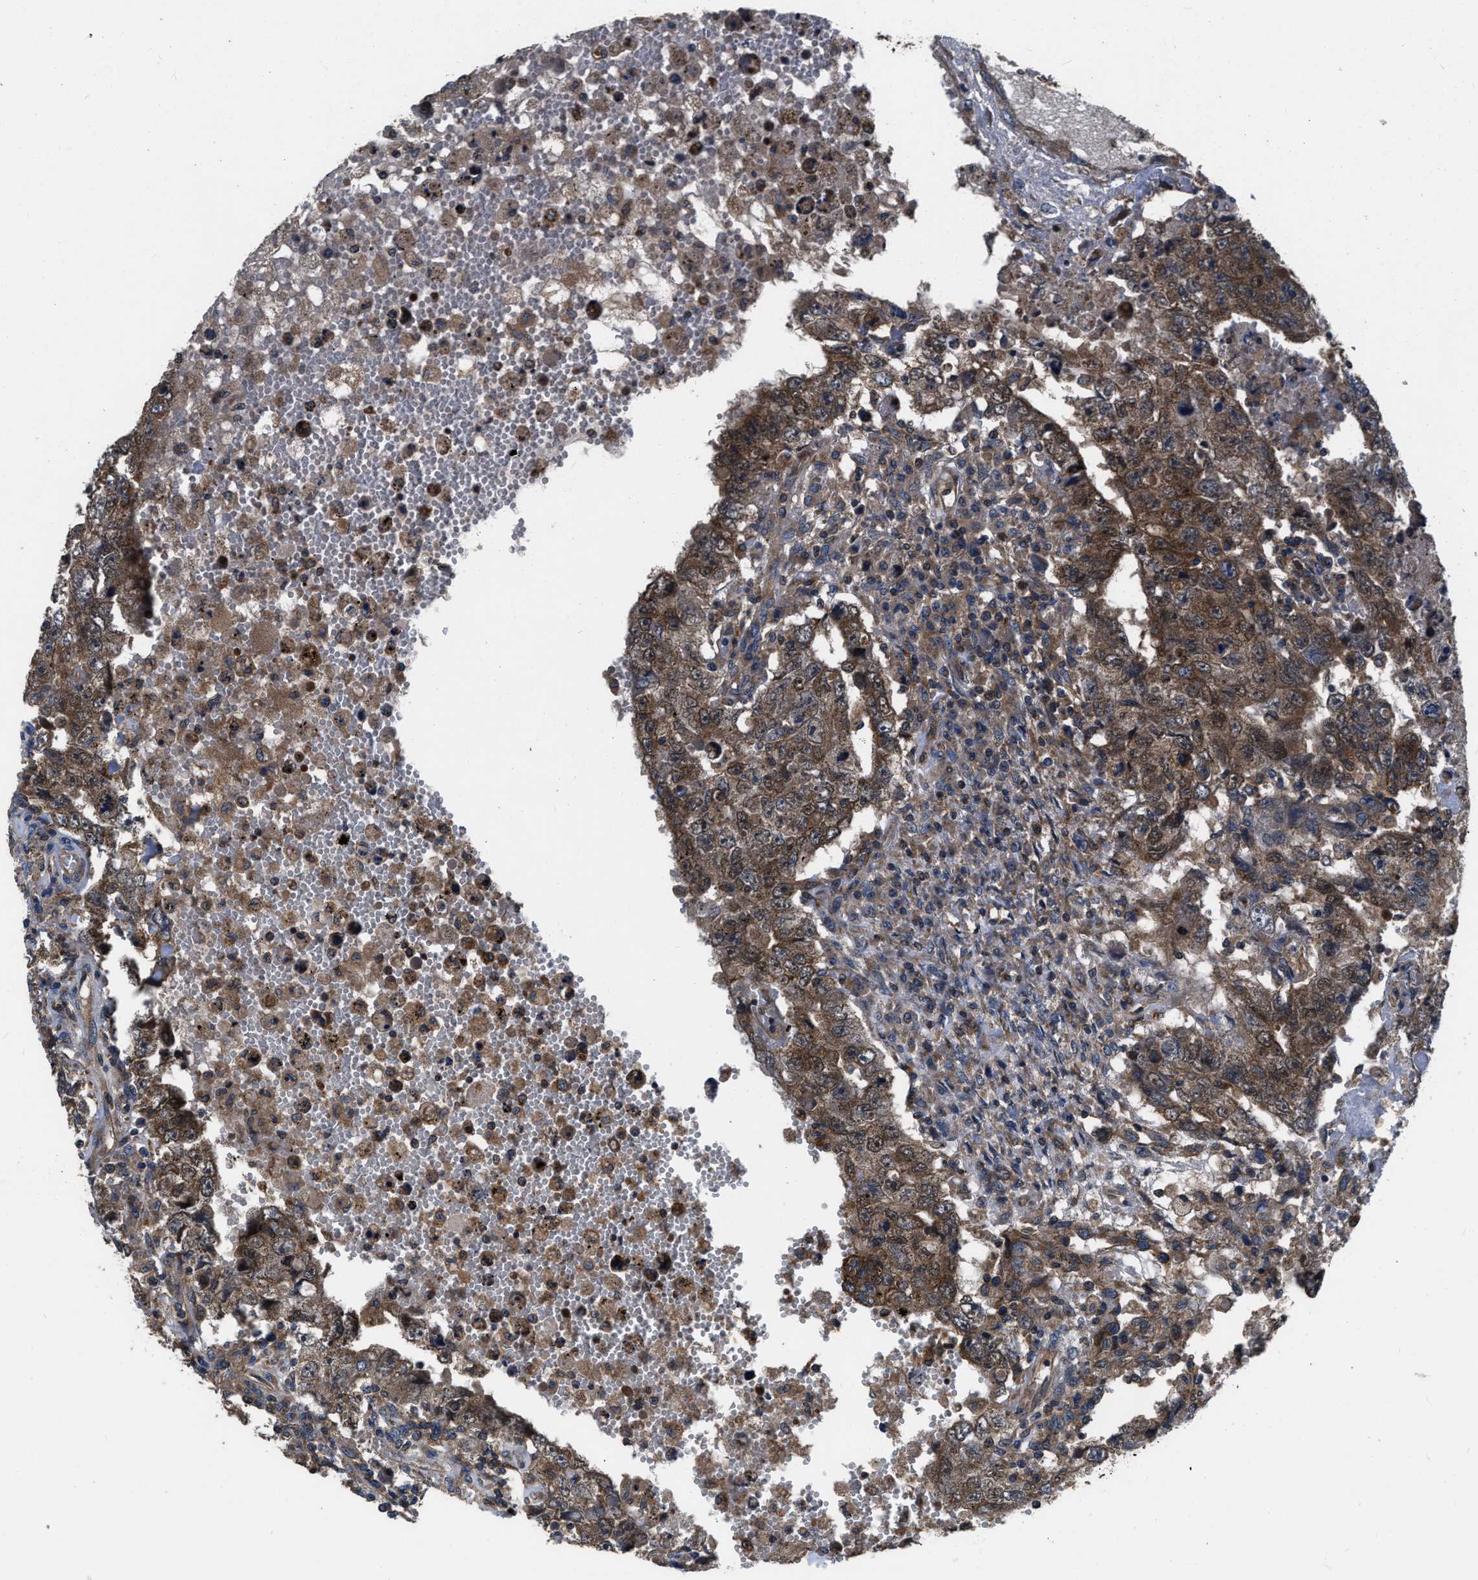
{"staining": {"intensity": "moderate", "quantity": ">75%", "location": "cytoplasmic/membranous,nuclear"}, "tissue": "testis cancer", "cell_type": "Tumor cells", "image_type": "cancer", "snomed": [{"axis": "morphology", "description": "Carcinoma, Embryonal, NOS"}, {"axis": "topography", "description": "Testis"}], "caption": "Human testis cancer stained with a protein marker shows moderate staining in tumor cells.", "gene": "USP25", "patient": {"sex": "male", "age": 26}}